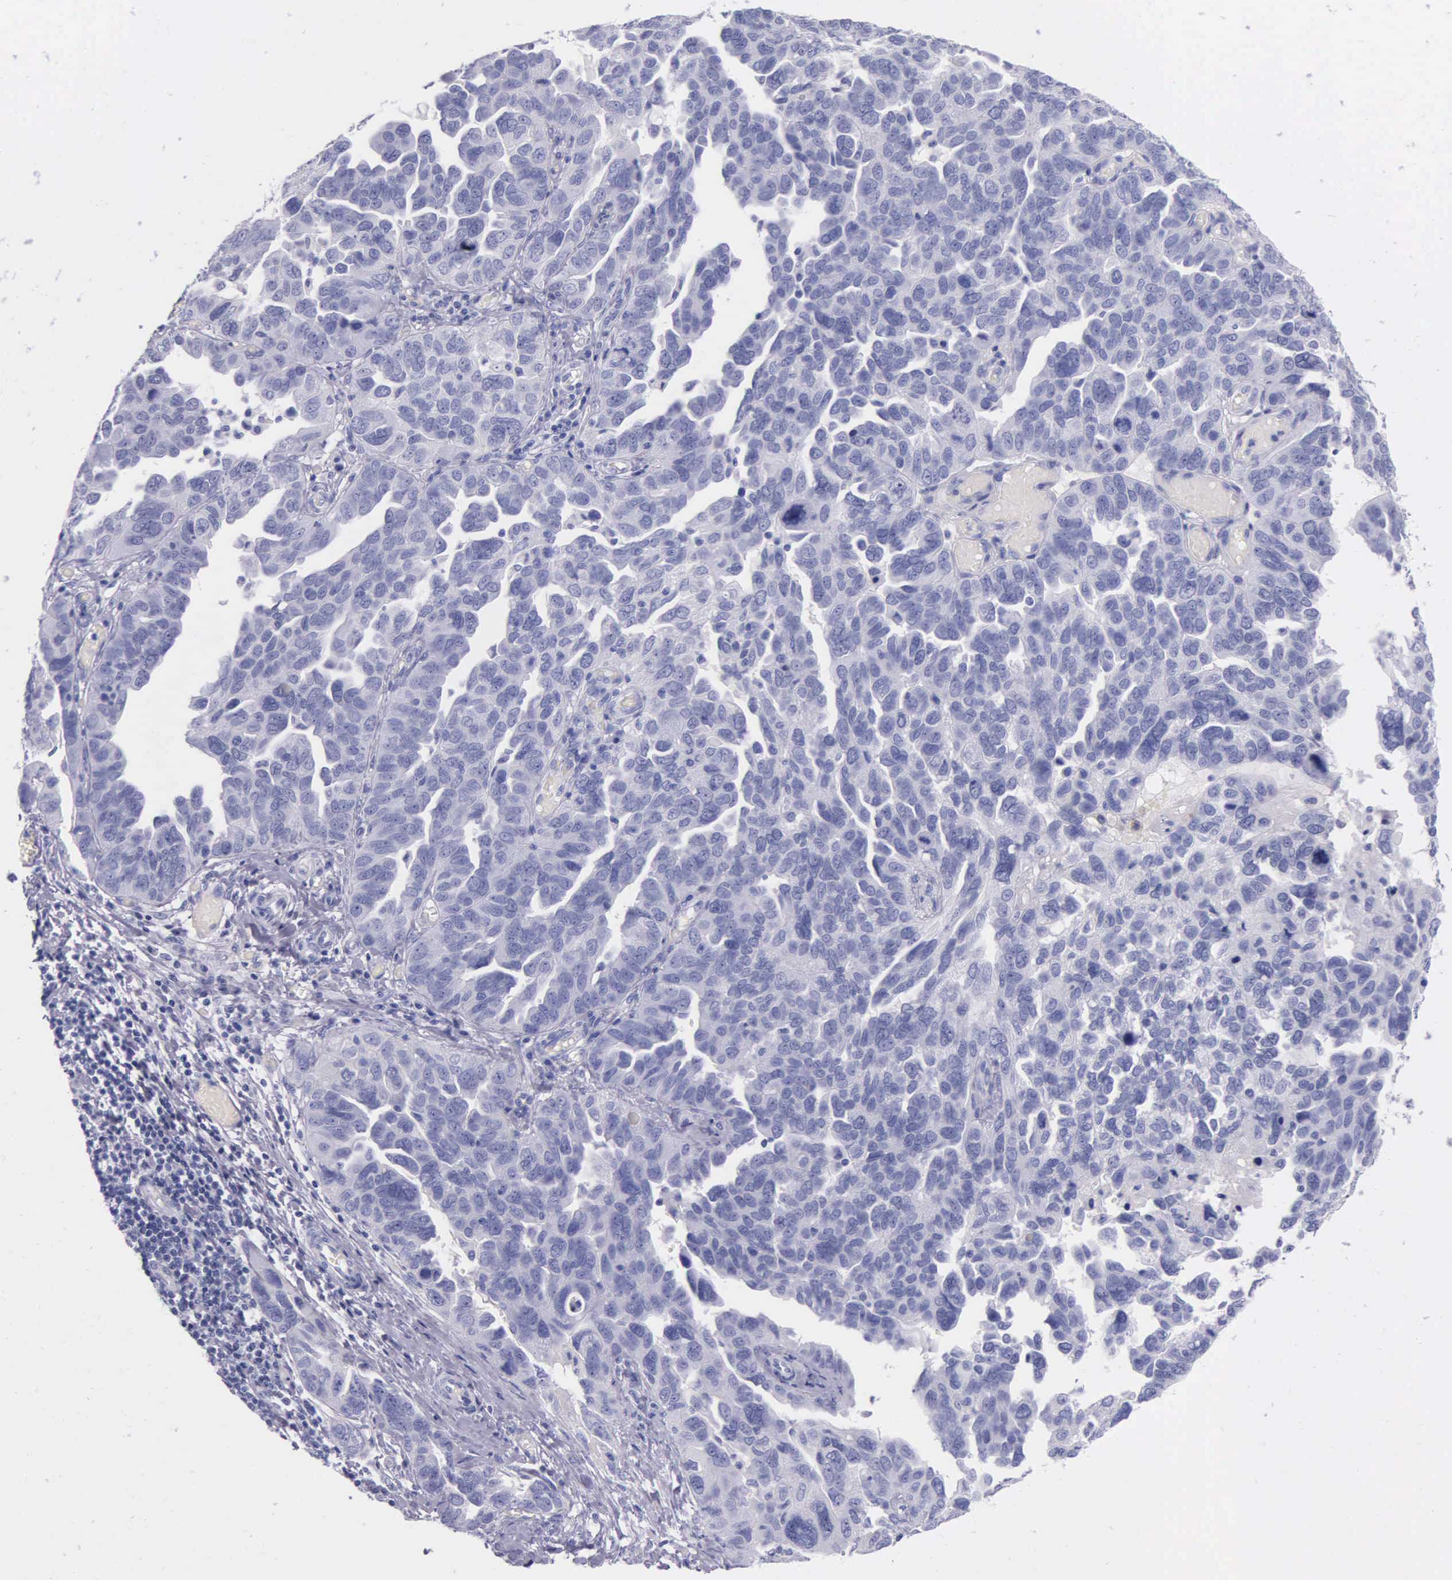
{"staining": {"intensity": "negative", "quantity": "none", "location": "none"}, "tissue": "ovarian cancer", "cell_type": "Tumor cells", "image_type": "cancer", "snomed": [{"axis": "morphology", "description": "Cystadenocarcinoma, serous, NOS"}, {"axis": "topography", "description": "Ovary"}], "caption": "Ovarian cancer (serous cystadenocarcinoma) was stained to show a protein in brown. There is no significant staining in tumor cells. (Stains: DAB (3,3'-diaminobenzidine) immunohistochemistry with hematoxylin counter stain, Microscopy: brightfield microscopy at high magnification).", "gene": "KLK3", "patient": {"sex": "female", "age": 64}}